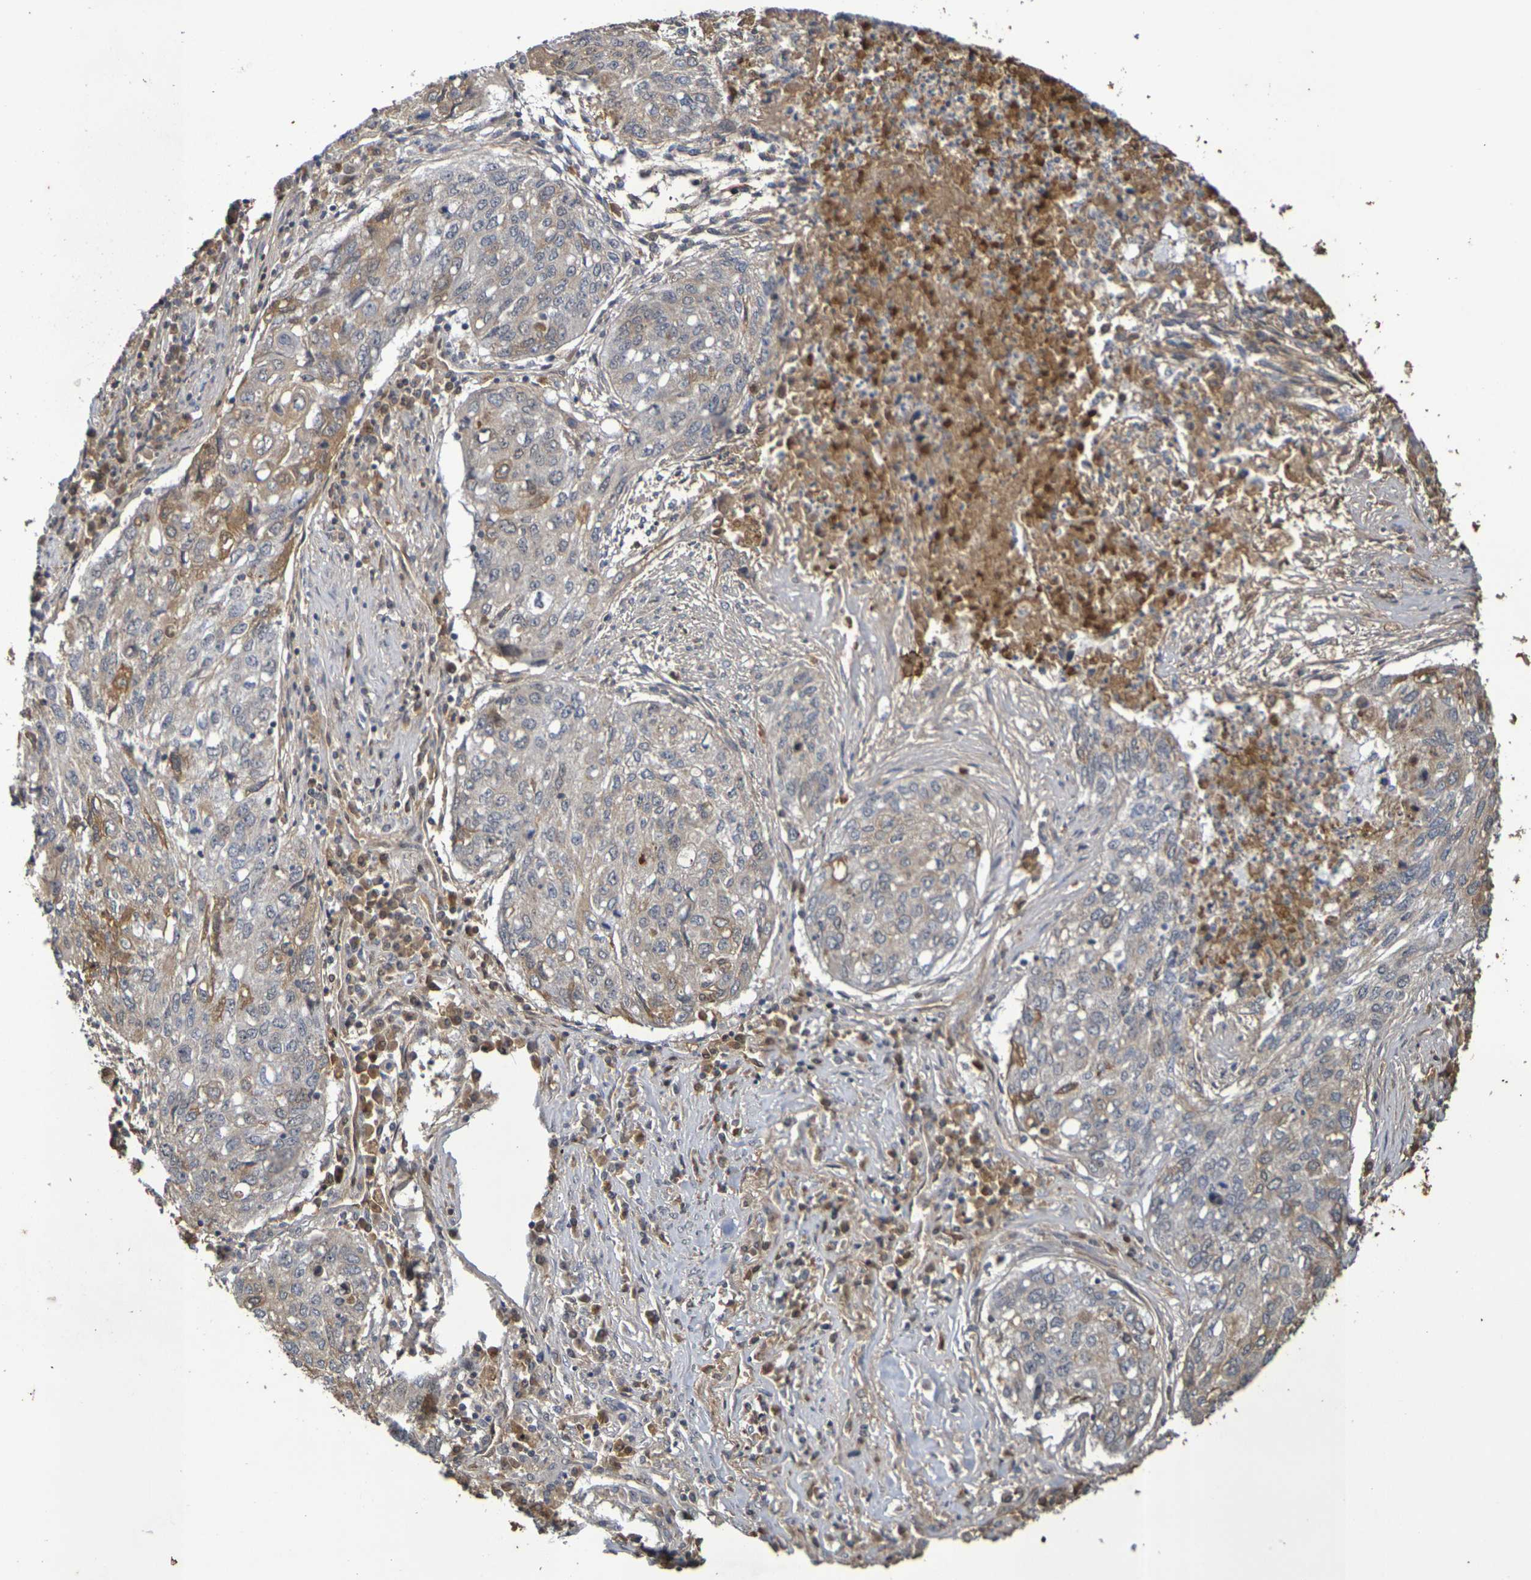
{"staining": {"intensity": "moderate", "quantity": "25%-75%", "location": "cytoplasmic/membranous"}, "tissue": "lung cancer", "cell_type": "Tumor cells", "image_type": "cancer", "snomed": [{"axis": "morphology", "description": "Squamous cell carcinoma, NOS"}, {"axis": "topography", "description": "Lung"}], "caption": "A medium amount of moderate cytoplasmic/membranous staining is present in about 25%-75% of tumor cells in lung squamous cell carcinoma tissue.", "gene": "TERF2", "patient": {"sex": "female", "age": 63}}